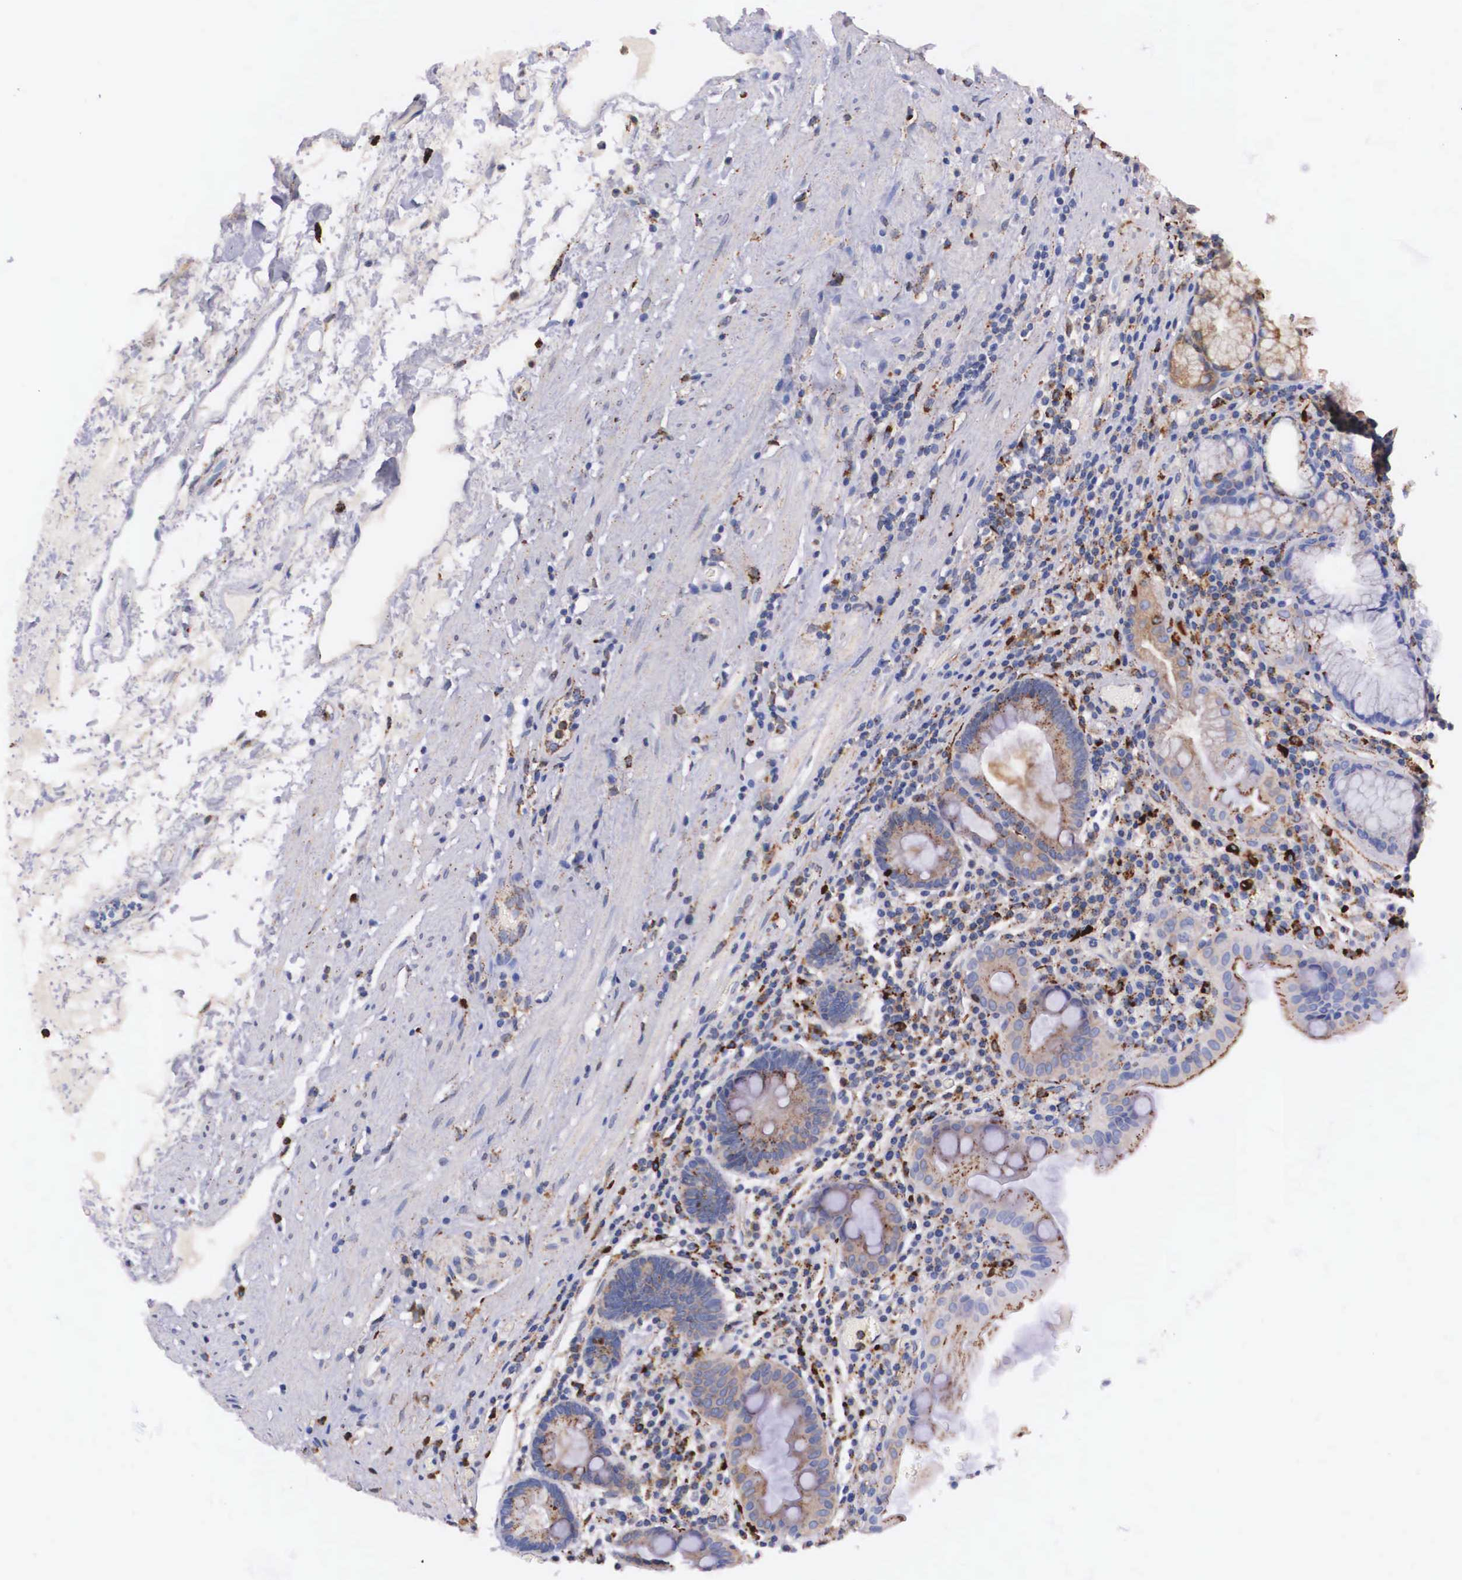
{"staining": {"intensity": "moderate", "quantity": "25%-75%", "location": "cytoplasmic/membranous"}, "tissue": "stomach", "cell_type": "Glandular cells", "image_type": "normal", "snomed": [{"axis": "morphology", "description": "Normal tissue, NOS"}, {"axis": "topography", "description": "Stomach, lower"}, {"axis": "topography", "description": "Duodenum"}], "caption": "High-magnification brightfield microscopy of unremarkable stomach stained with DAB (brown) and counterstained with hematoxylin (blue). glandular cells exhibit moderate cytoplasmic/membranous staining is present in about25%-75% of cells.", "gene": "NAGA", "patient": {"sex": "male", "age": 84}}